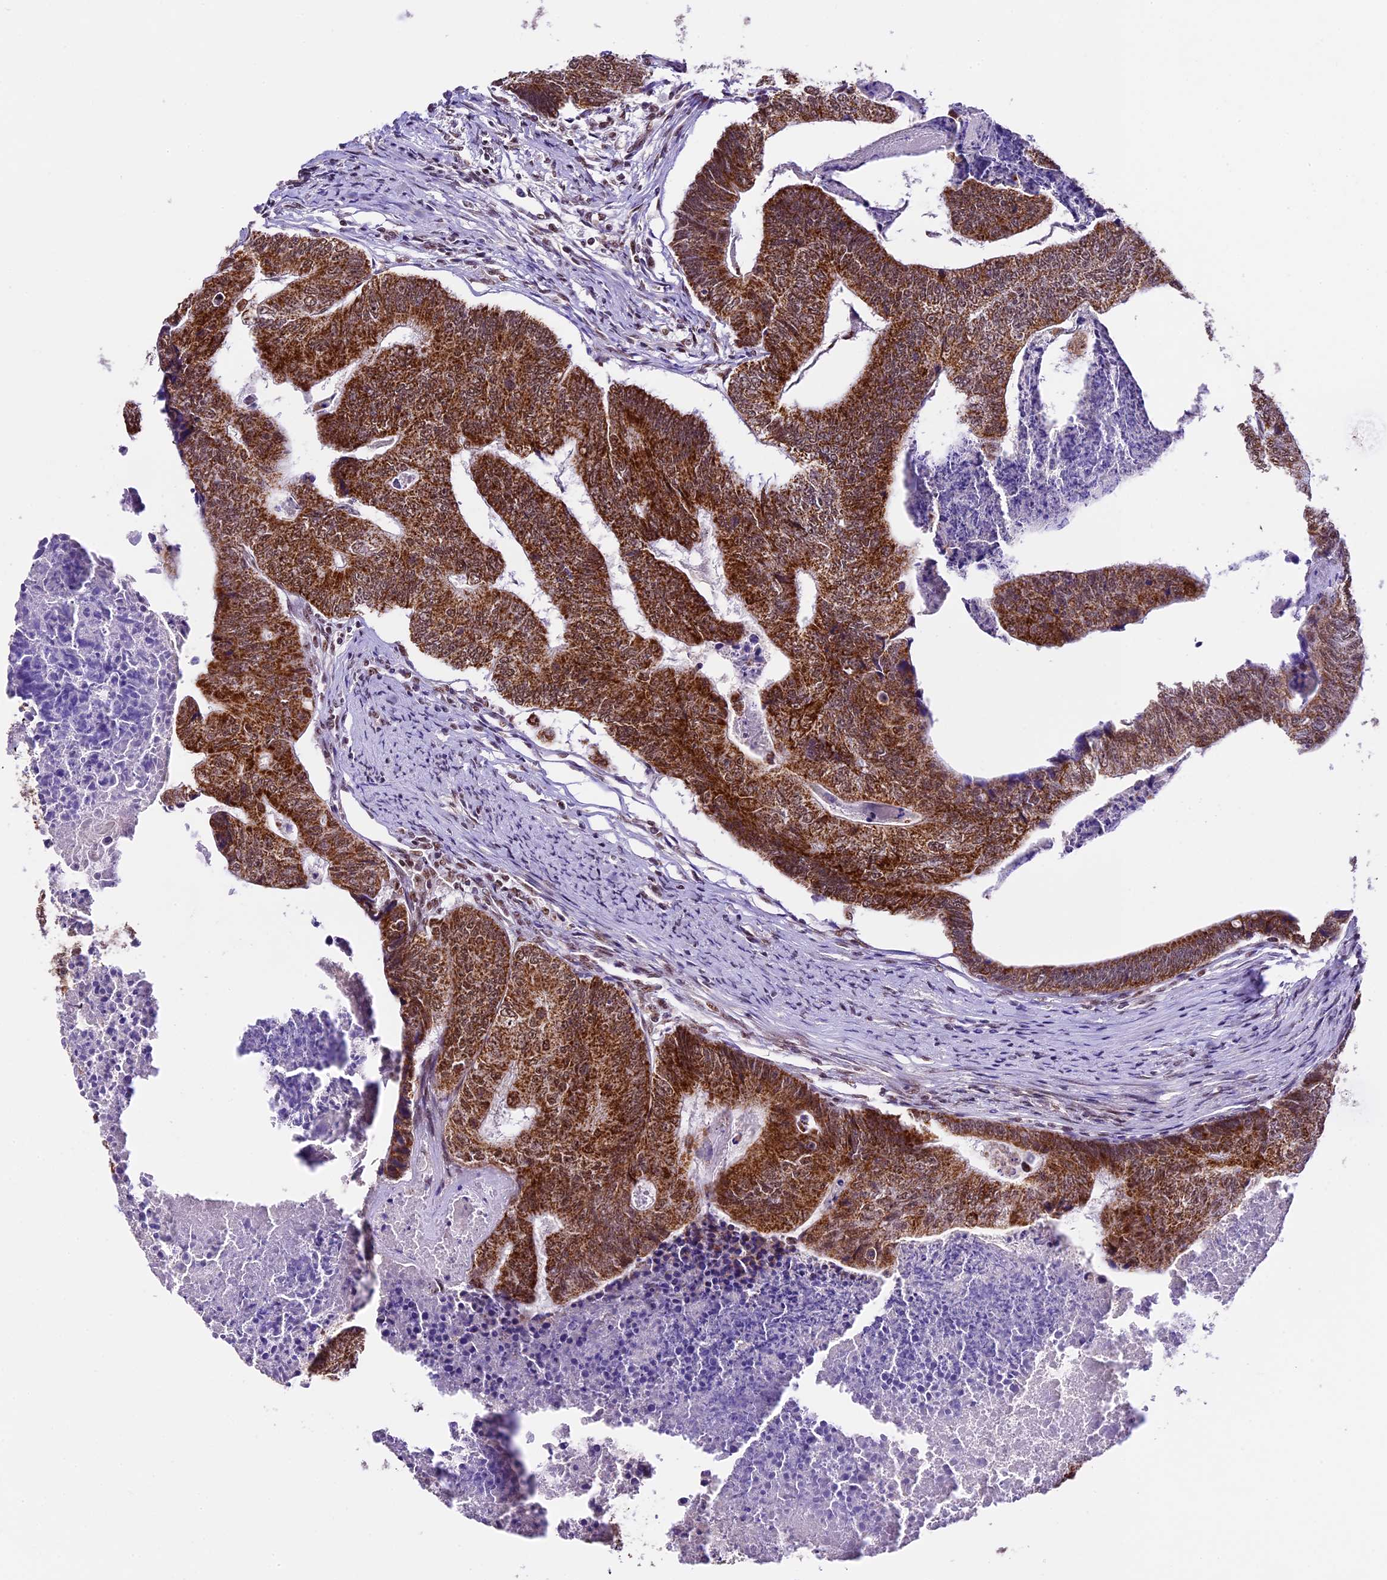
{"staining": {"intensity": "strong", "quantity": ">75%", "location": "cytoplasmic/membranous,nuclear"}, "tissue": "colorectal cancer", "cell_type": "Tumor cells", "image_type": "cancer", "snomed": [{"axis": "morphology", "description": "Adenocarcinoma, NOS"}, {"axis": "topography", "description": "Colon"}], "caption": "Colorectal cancer (adenocarcinoma) stained for a protein (brown) exhibits strong cytoplasmic/membranous and nuclear positive positivity in approximately >75% of tumor cells.", "gene": "CARS2", "patient": {"sex": "female", "age": 67}}